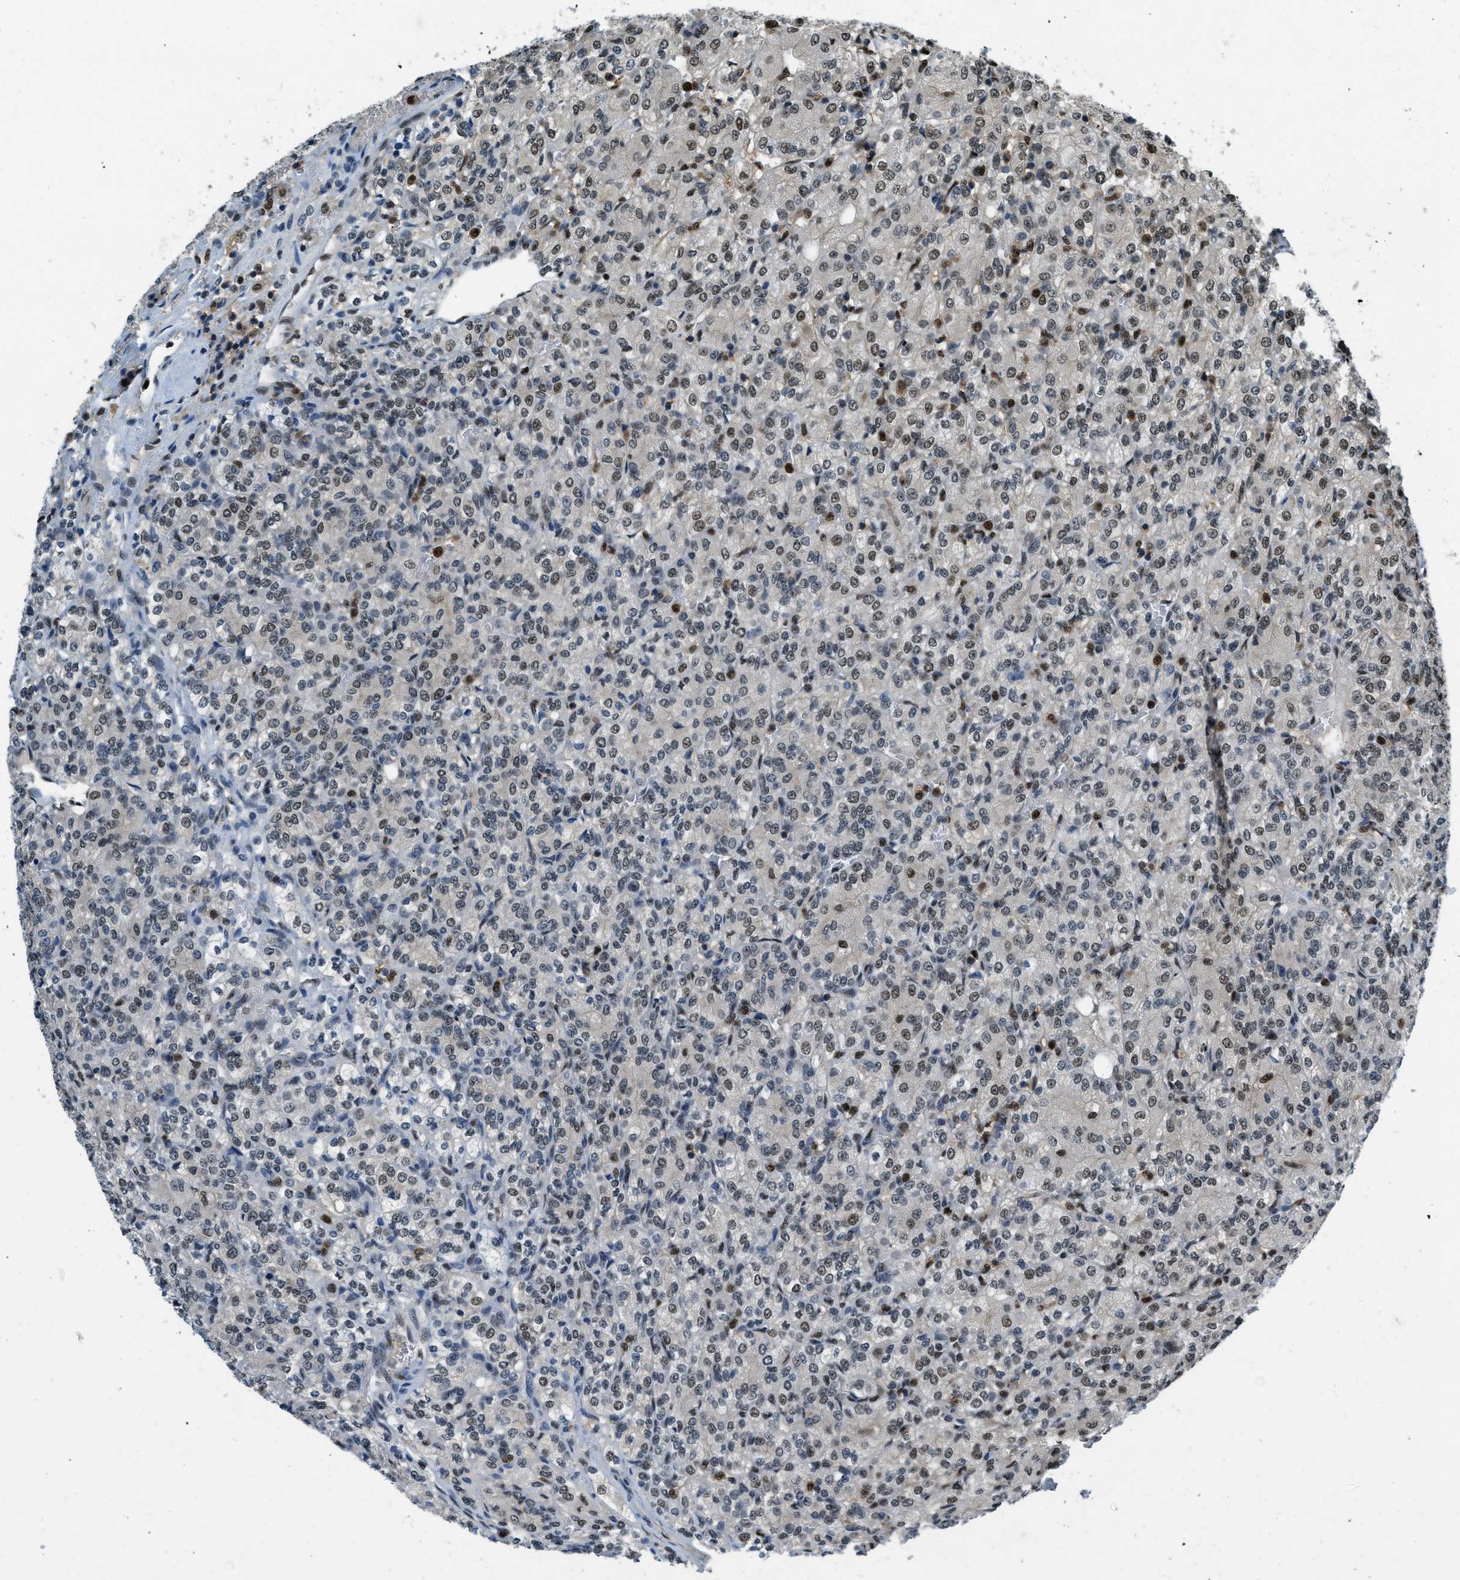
{"staining": {"intensity": "moderate", "quantity": "25%-75%", "location": "nuclear"}, "tissue": "renal cancer", "cell_type": "Tumor cells", "image_type": "cancer", "snomed": [{"axis": "morphology", "description": "Adenocarcinoma, NOS"}, {"axis": "topography", "description": "Kidney"}], "caption": "This histopathology image demonstrates IHC staining of renal cancer (adenocarcinoma), with medium moderate nuclear staining in approximately 25%-75% of tumor cells.", "gene": "OGFR", "patient": {"sex": "male", "age": 77}}